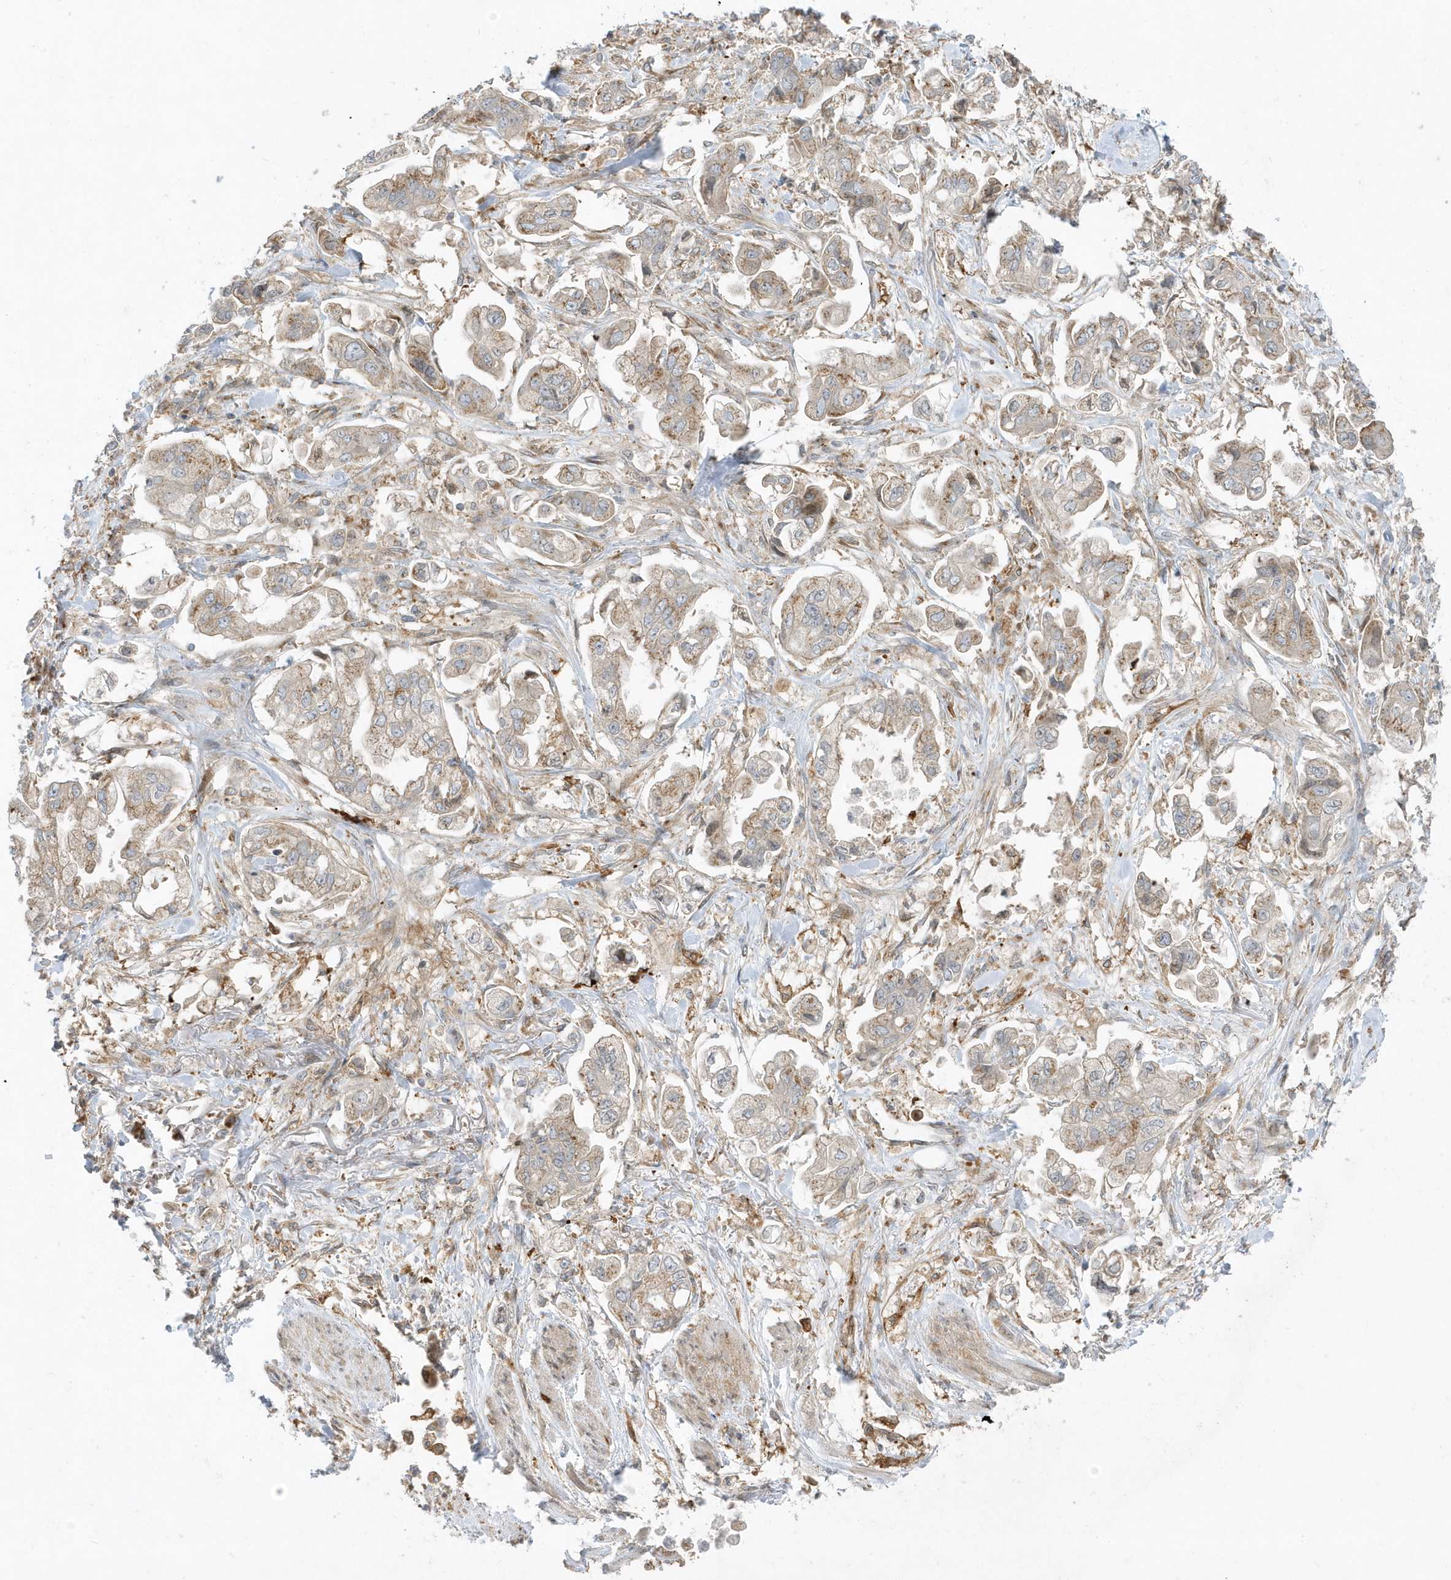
{"staining": {"intensity": "moderate", "quantity": "25%-75%", "location": "cytoplasmic/membranous"}, "tissue": "stomach cancer", "cell_type": "Tumor cells", "image_type": "cancer", "snomed": [{"axis": "morphology", "description": "Adenocarcinoma, NOS"}, {"axis": "topography", "description": "Stomach"}], "caption": "Protein staining of stomach adenocarcinoma tissue demonstrates moderate cytoplasmic/membranous staining in about 25%-75% of tumor cells.", "gene": "RPP40", "patient": {"sex": "male", "age": 62}}